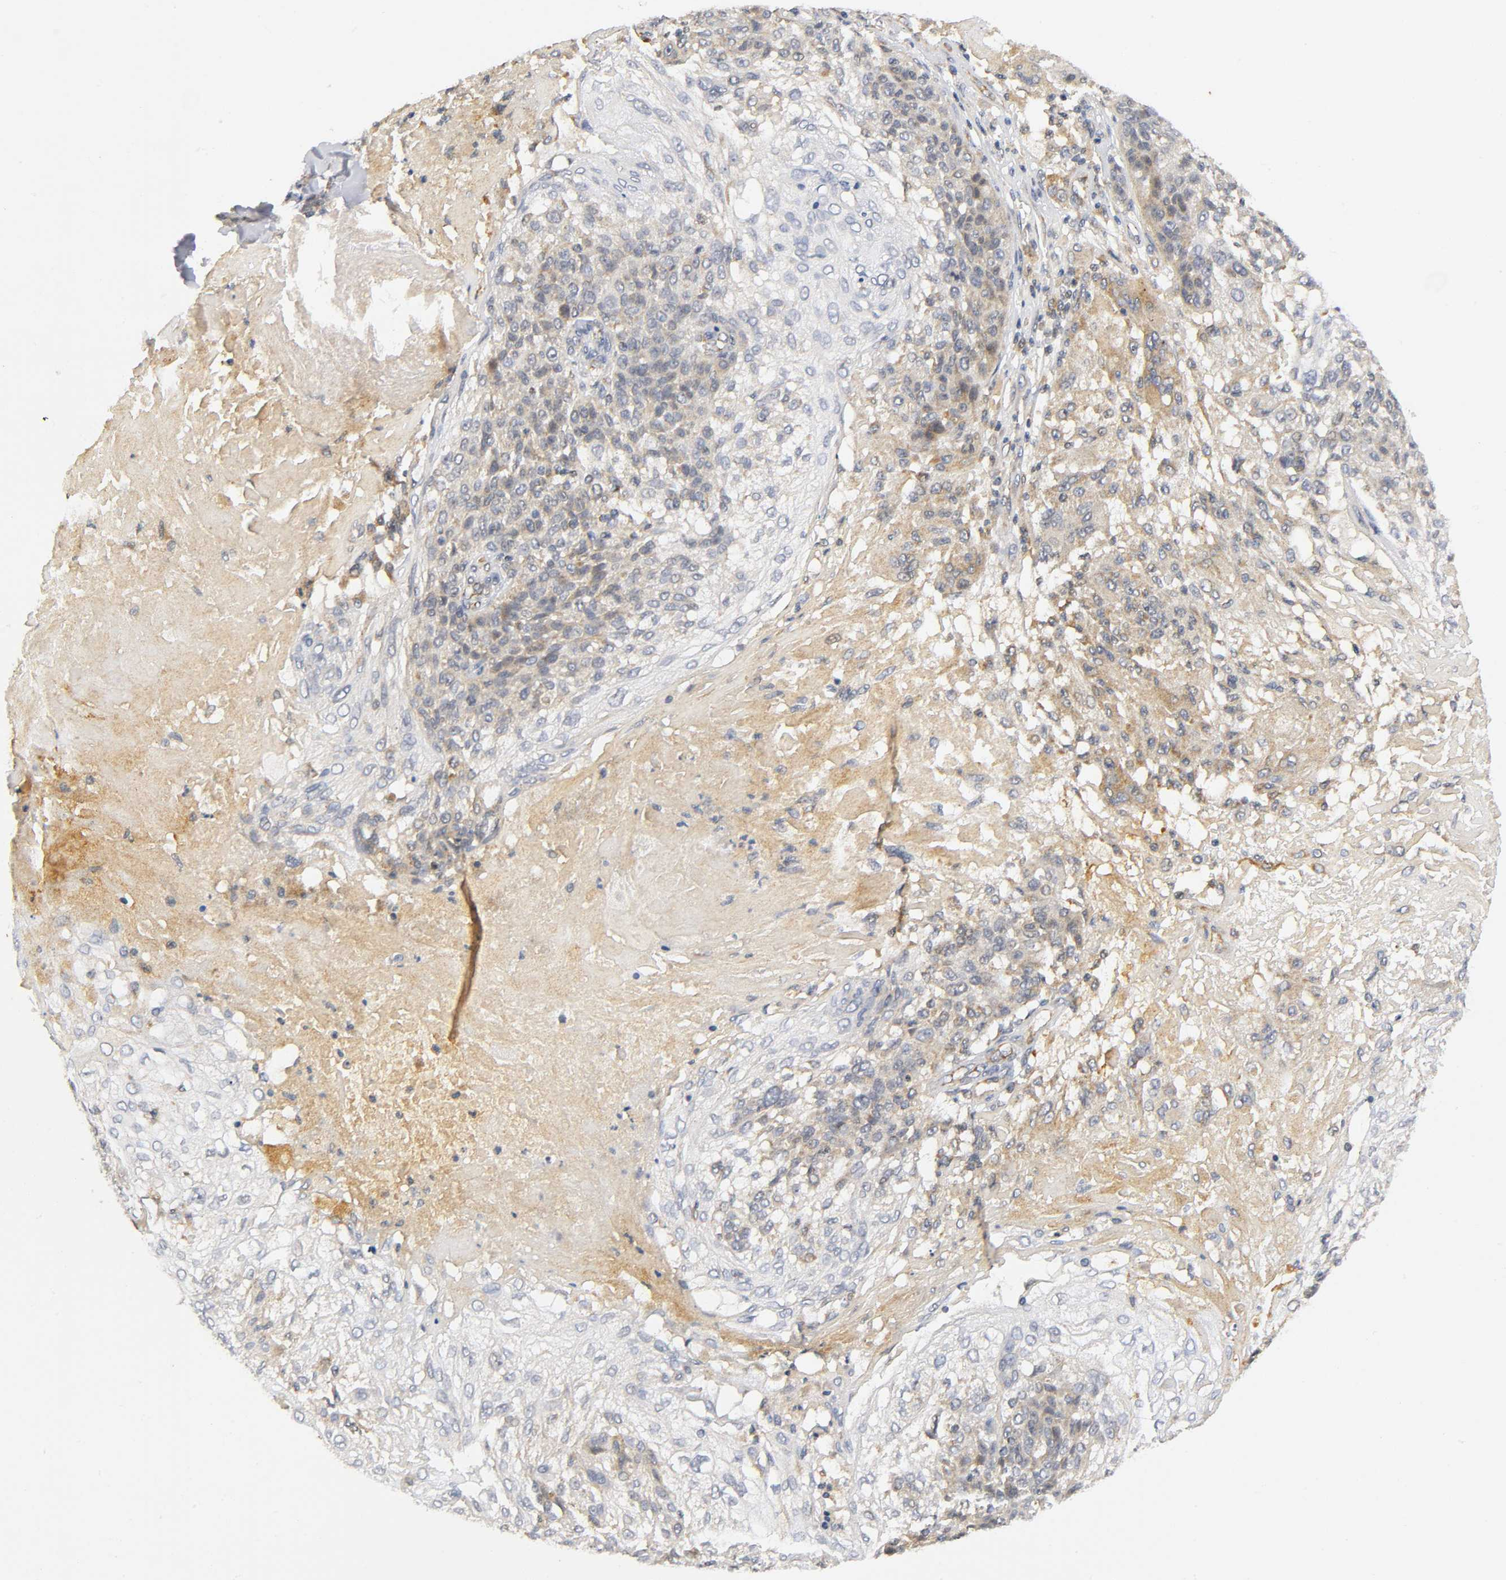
{"staining": {"intensity": "weak", "quantity": ">75%", "location": "cytoplasmic/membranous"}, "tissue": "skin cancer", "cell_type": "Tumor cells", "image_type": "cancer", "snomed": [{"axis": "morphology", "description": "Normal tissue, NOS"}, {"axis": "morphology", "description": "Squamous cell carcinoma, NOS"}, {"axis": "topography", "description": "Skin"}], "caption": "The image demonstrates a brown stain indicating the presence of a protein in the cytoplasmic/membranous of tumor cells in squamous cell carcinoma (skin).", "gene": "NRP1", "patient": {"sex": "female", "age": 83}}